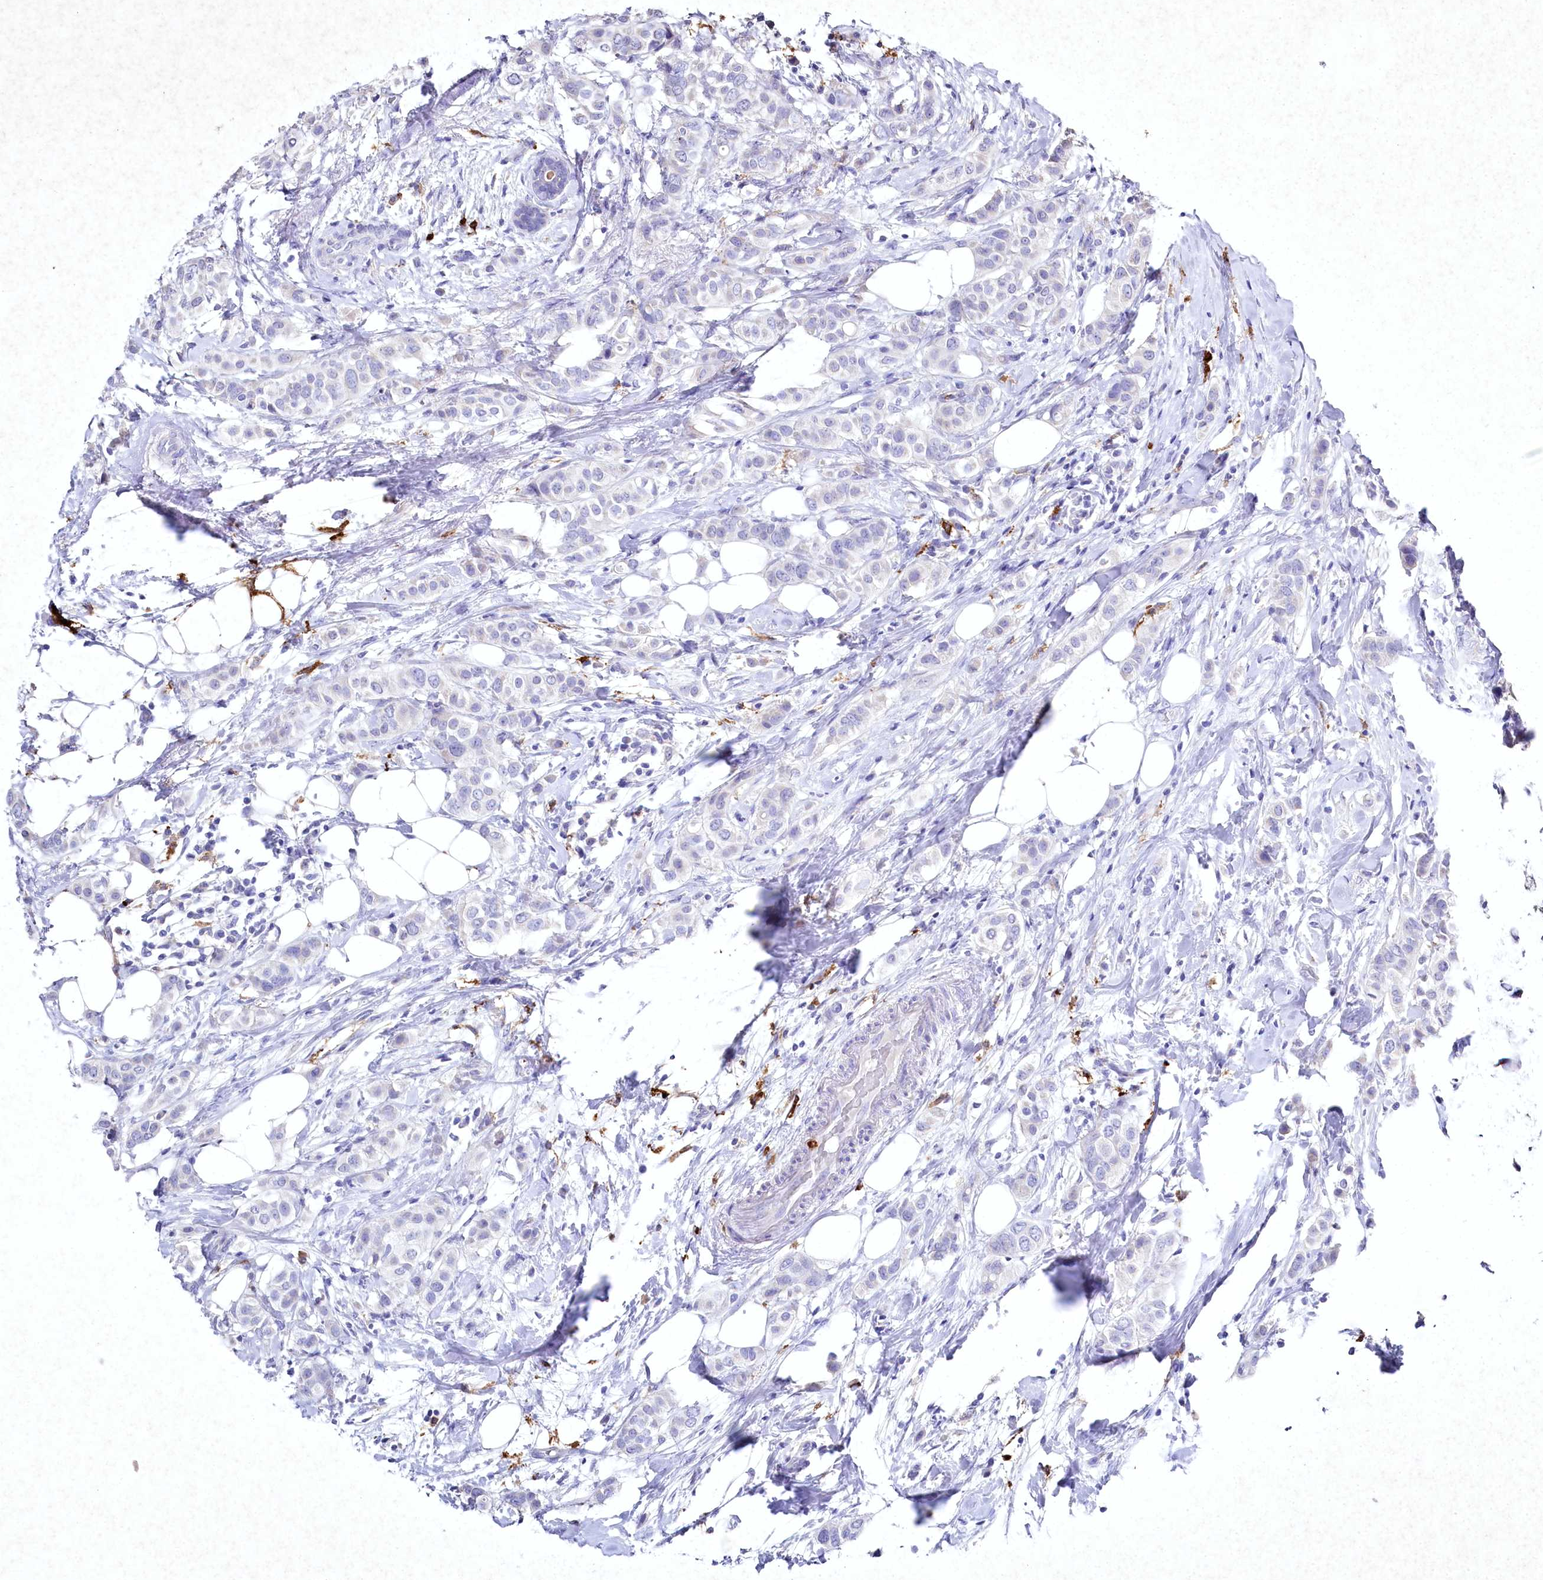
{"staining": {"intensity": "negative", "quantity": "none", "location": "none"}, "tissue": "breast cancer", "cell_type": "Tumor cells", "image_type": "cancer", "snomed": [{"axis": "morphology", "description": "Lobular carcinoma"}, {"axis": "topography", "description": "Breast"}], "caption": "The micrograph reveals no significant expression in tumor cells of breast cancer (lobular carcinoma).", "gene": "CLEC4M", "patient": {"sex": "female", "age": 51}}